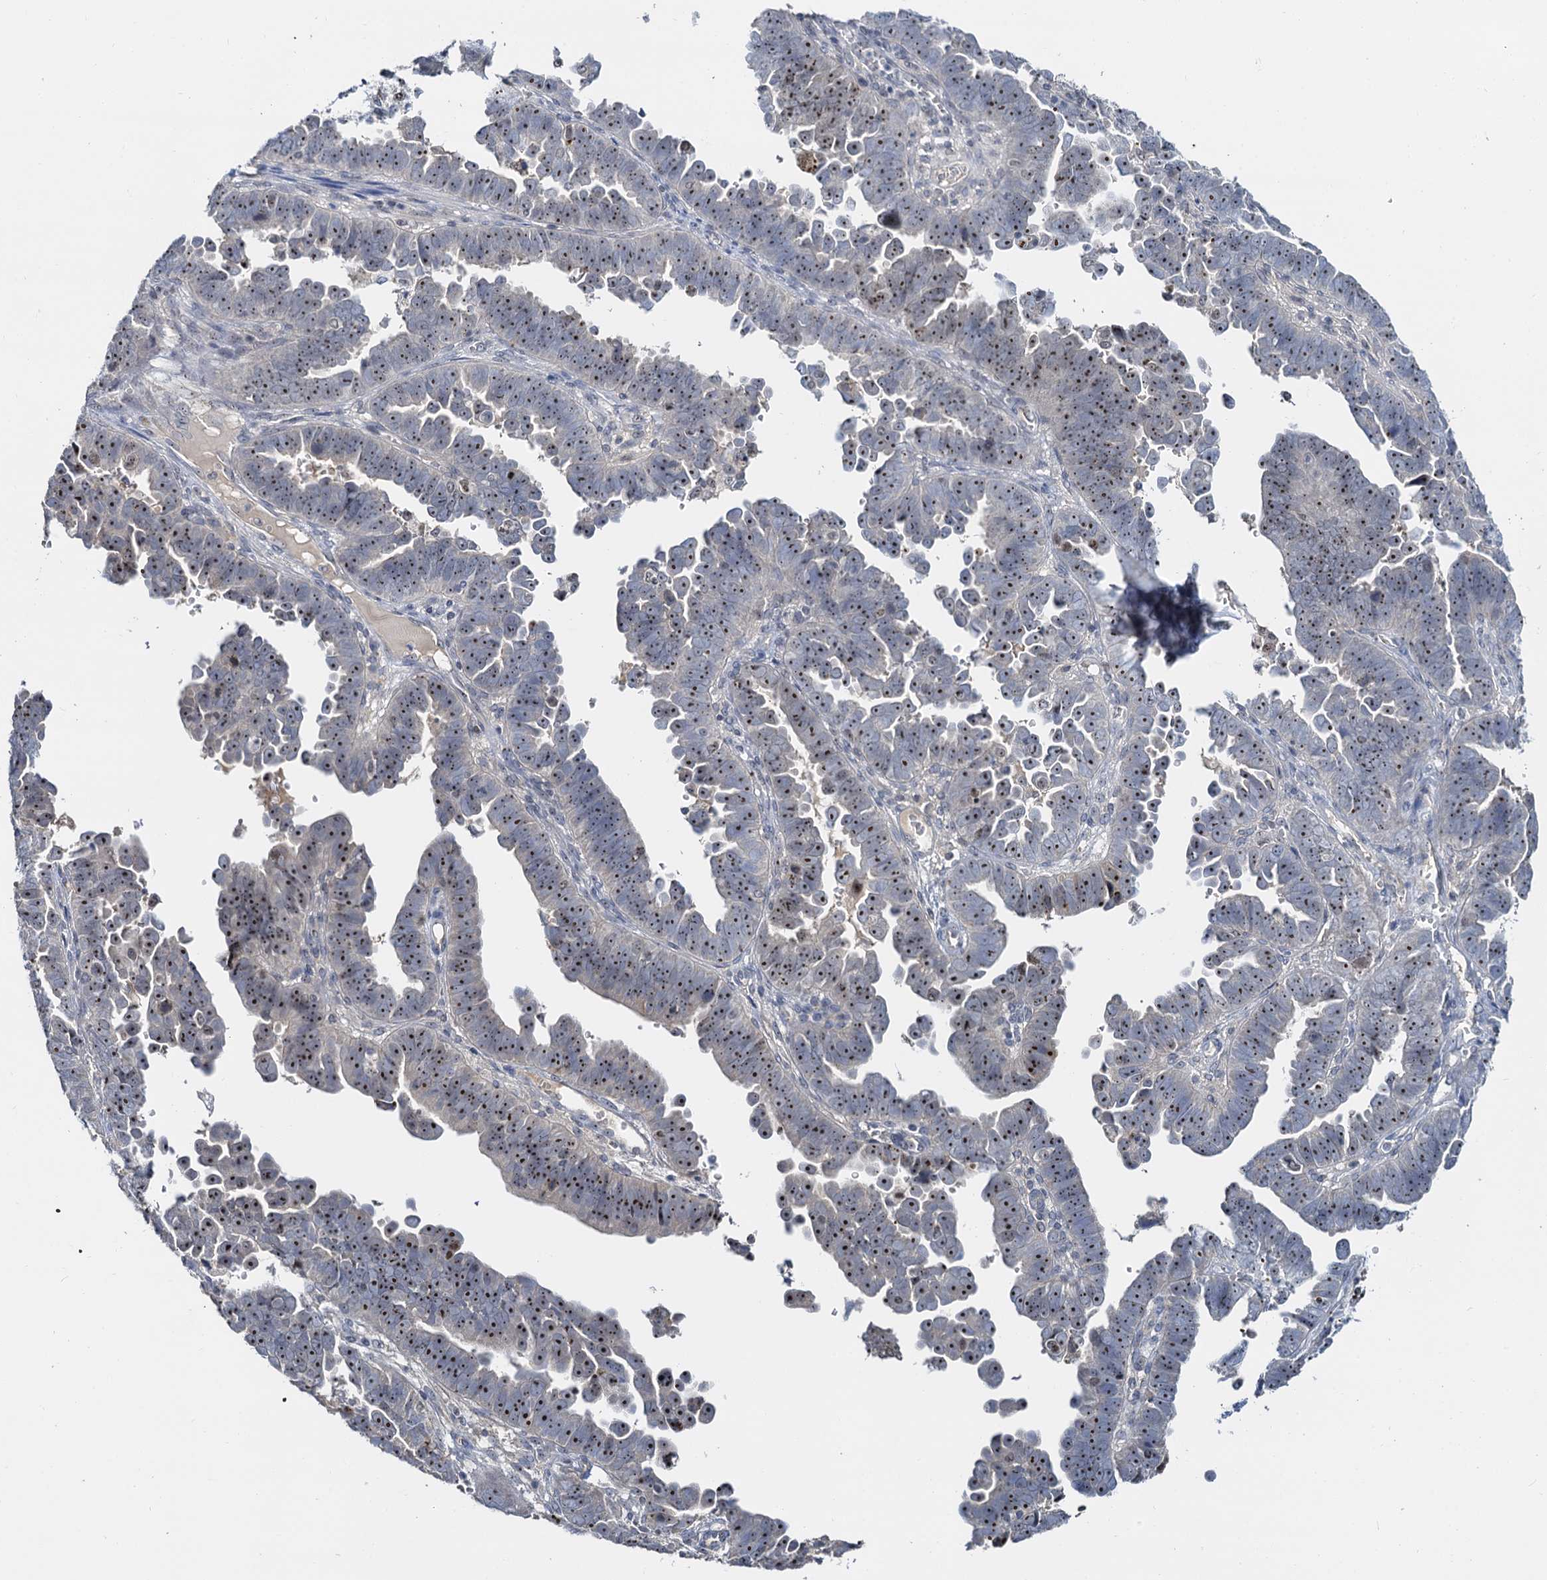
{"staining": {"intensity": "moderate", "quantity": ">75%", "location": "nuclear"}, "tissue": "endometrial cancer", "cell_type": "Tumor cells", "image_type": "cancer", "snomed": [{"axis": "morphology", "description": "Adenocarcinoma, NOS"}, {"axis": "topography", "description": "Endometrium"}], "caption": "A brown stain labels moderate nuclear positivity of a protein in endometrial adenocarcinoma tumor cells. (Brightfield microscopy of DAB IHC at high magnification).", "gene": "NOP2", "patient": {"sex": "female", "age": 75}}